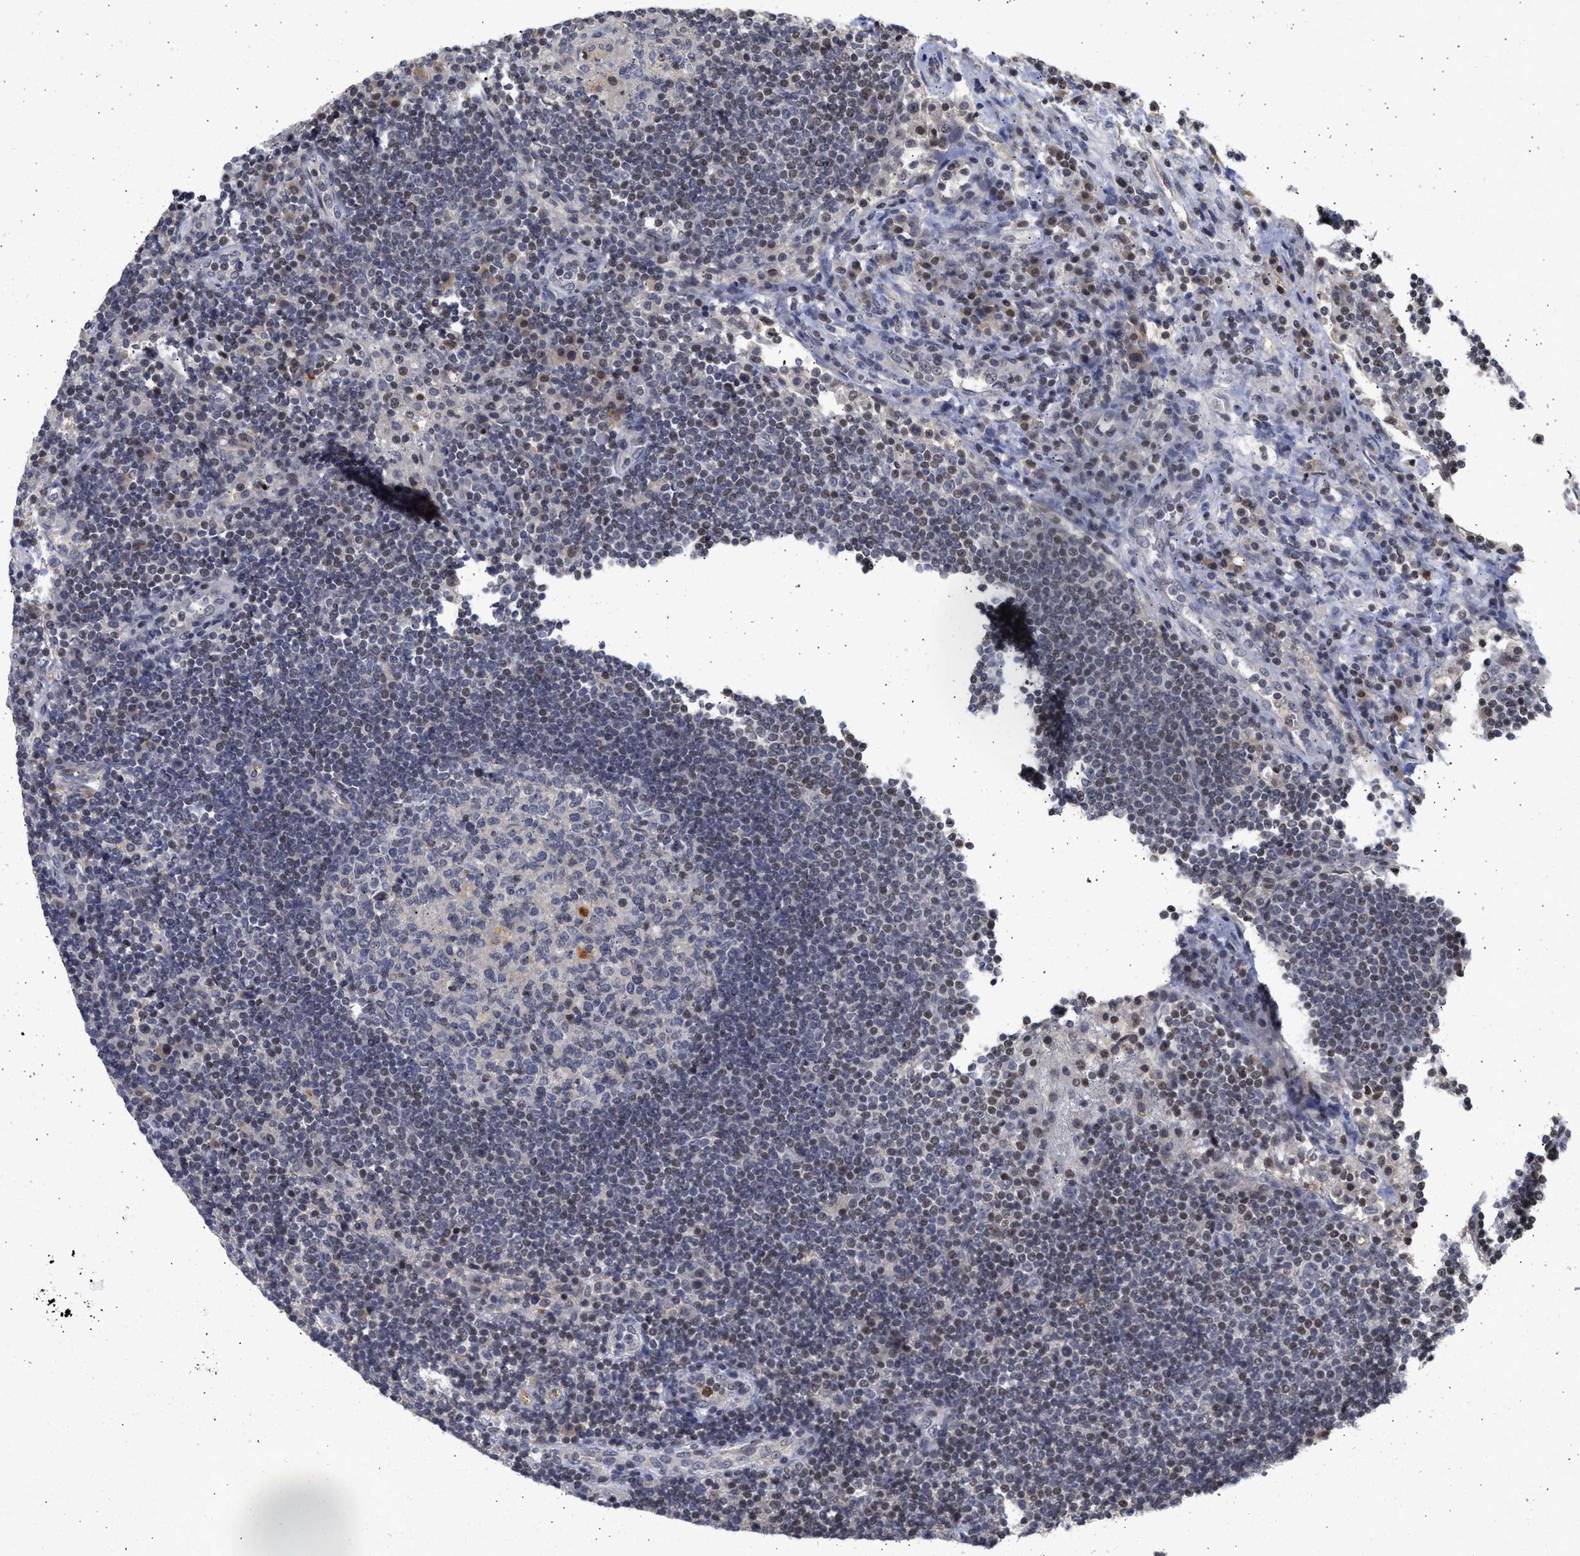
{"staining": {"intensity": "negative", "quantity": "none", "location": "none"}, "tissue": "lymph node", "cell_type": "Germinal center cells", "image_type": "normal", "snomed": [{"axis": "morphology", "description": "Normal tissue, NOS"}, {"axis": "topography", "description": "Lymph node"}], "caption": "Germinal center cells show no significant protein expression in unremarkable lymph node.", "gene": "ENSG00000142539", "patient": {"sex": "female", "age": 53}}